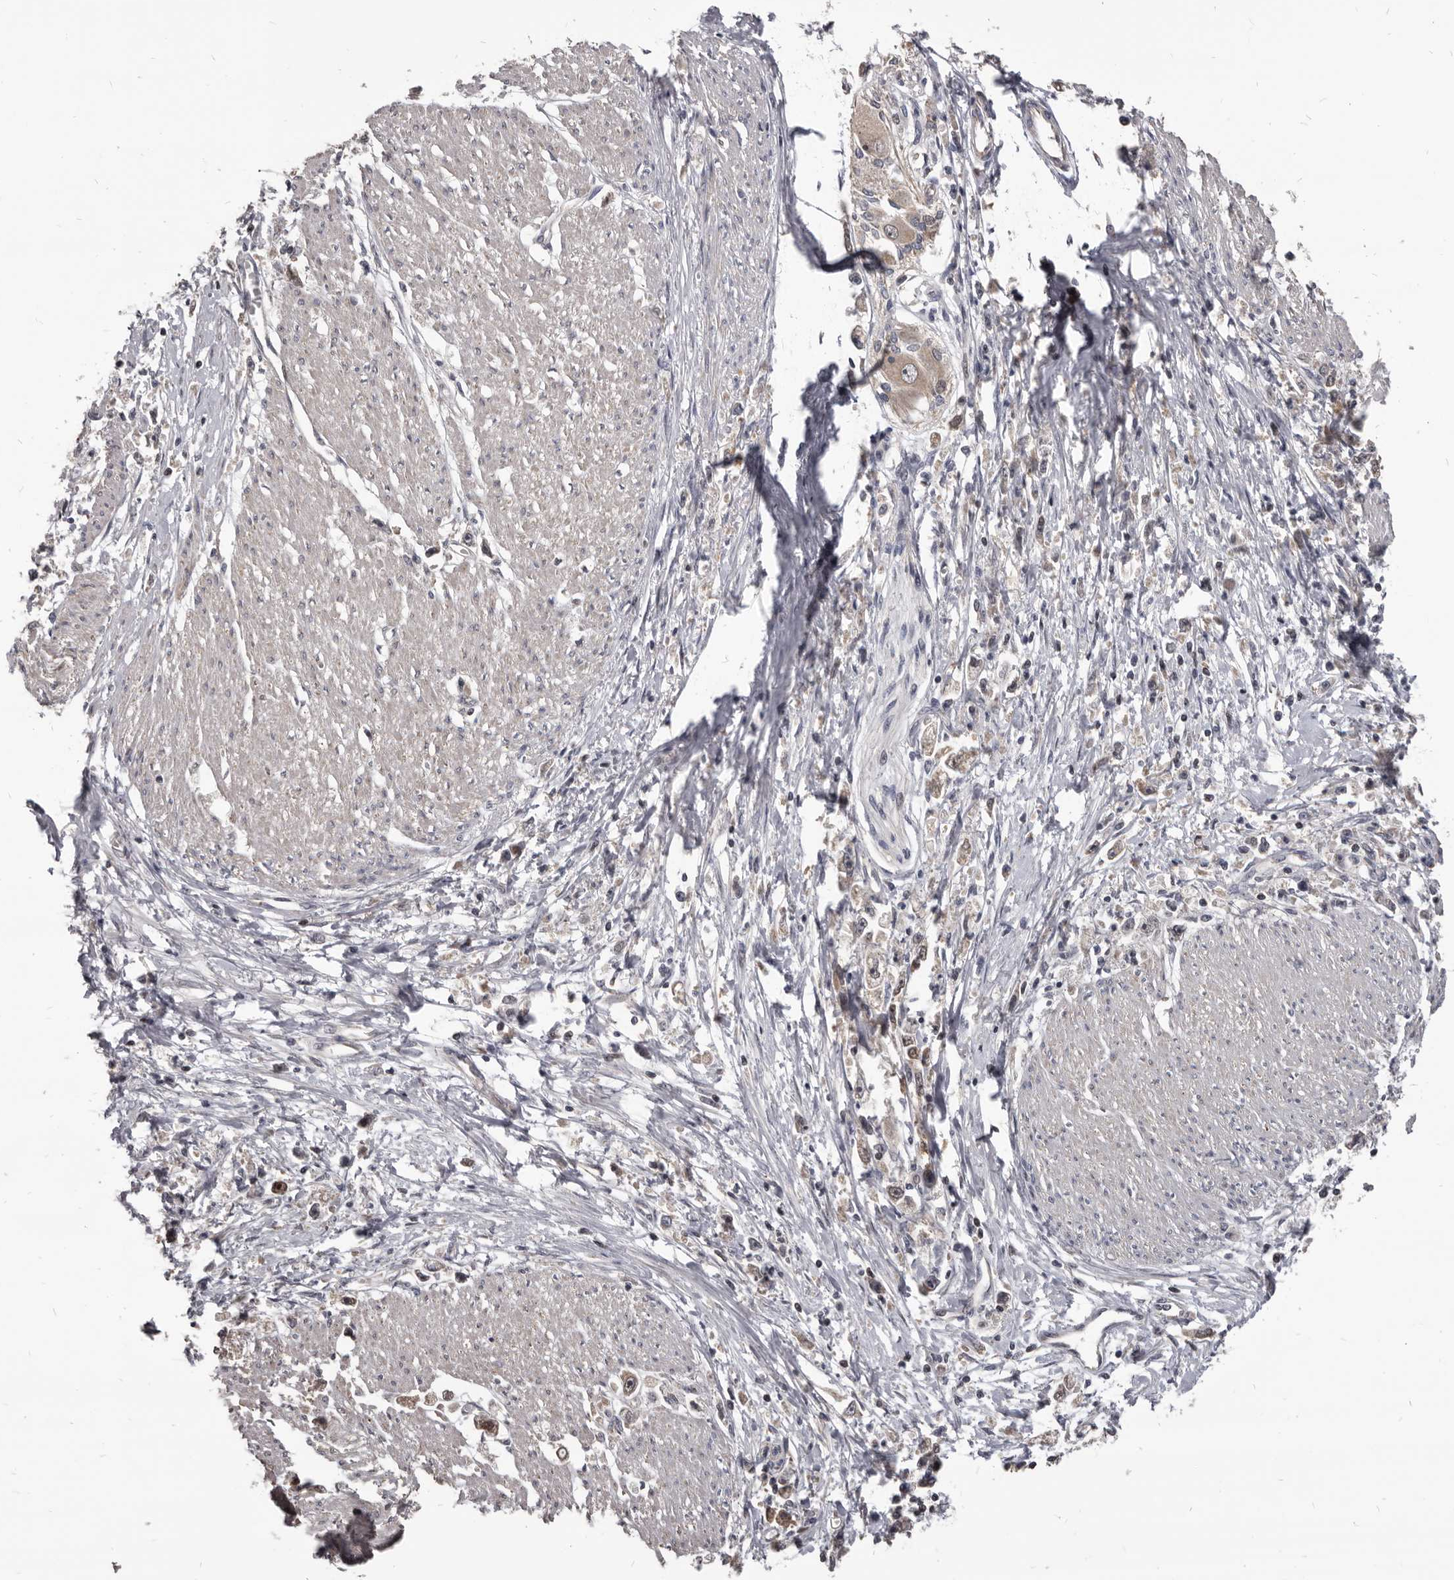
{"staining": {"intensity": "weak", "quantity": "25%-75%", "location": "cytoplasmic/membranous"}, "tissue": "stomach cancer", "cell_type": "Tumor cells", "image_type": "cancer", "snomed": [{"axis": "morphology", "description": "Adenocarcinoma, NOS"}, {"axis": "topography", "description": "Stomach"}], "caption": "Immunohistochemical staining of human stomach adenocarcinoma displays low levels of weak cytoplasmic/membranous protein staining in approximately 25%-75% of tumor cells. Immunohistochemistry (ihc) stains the protein in brown and the nuclei are stained blue.", "gene": "MAP3K14", "patient": {"sex": "female", "age": 59}}